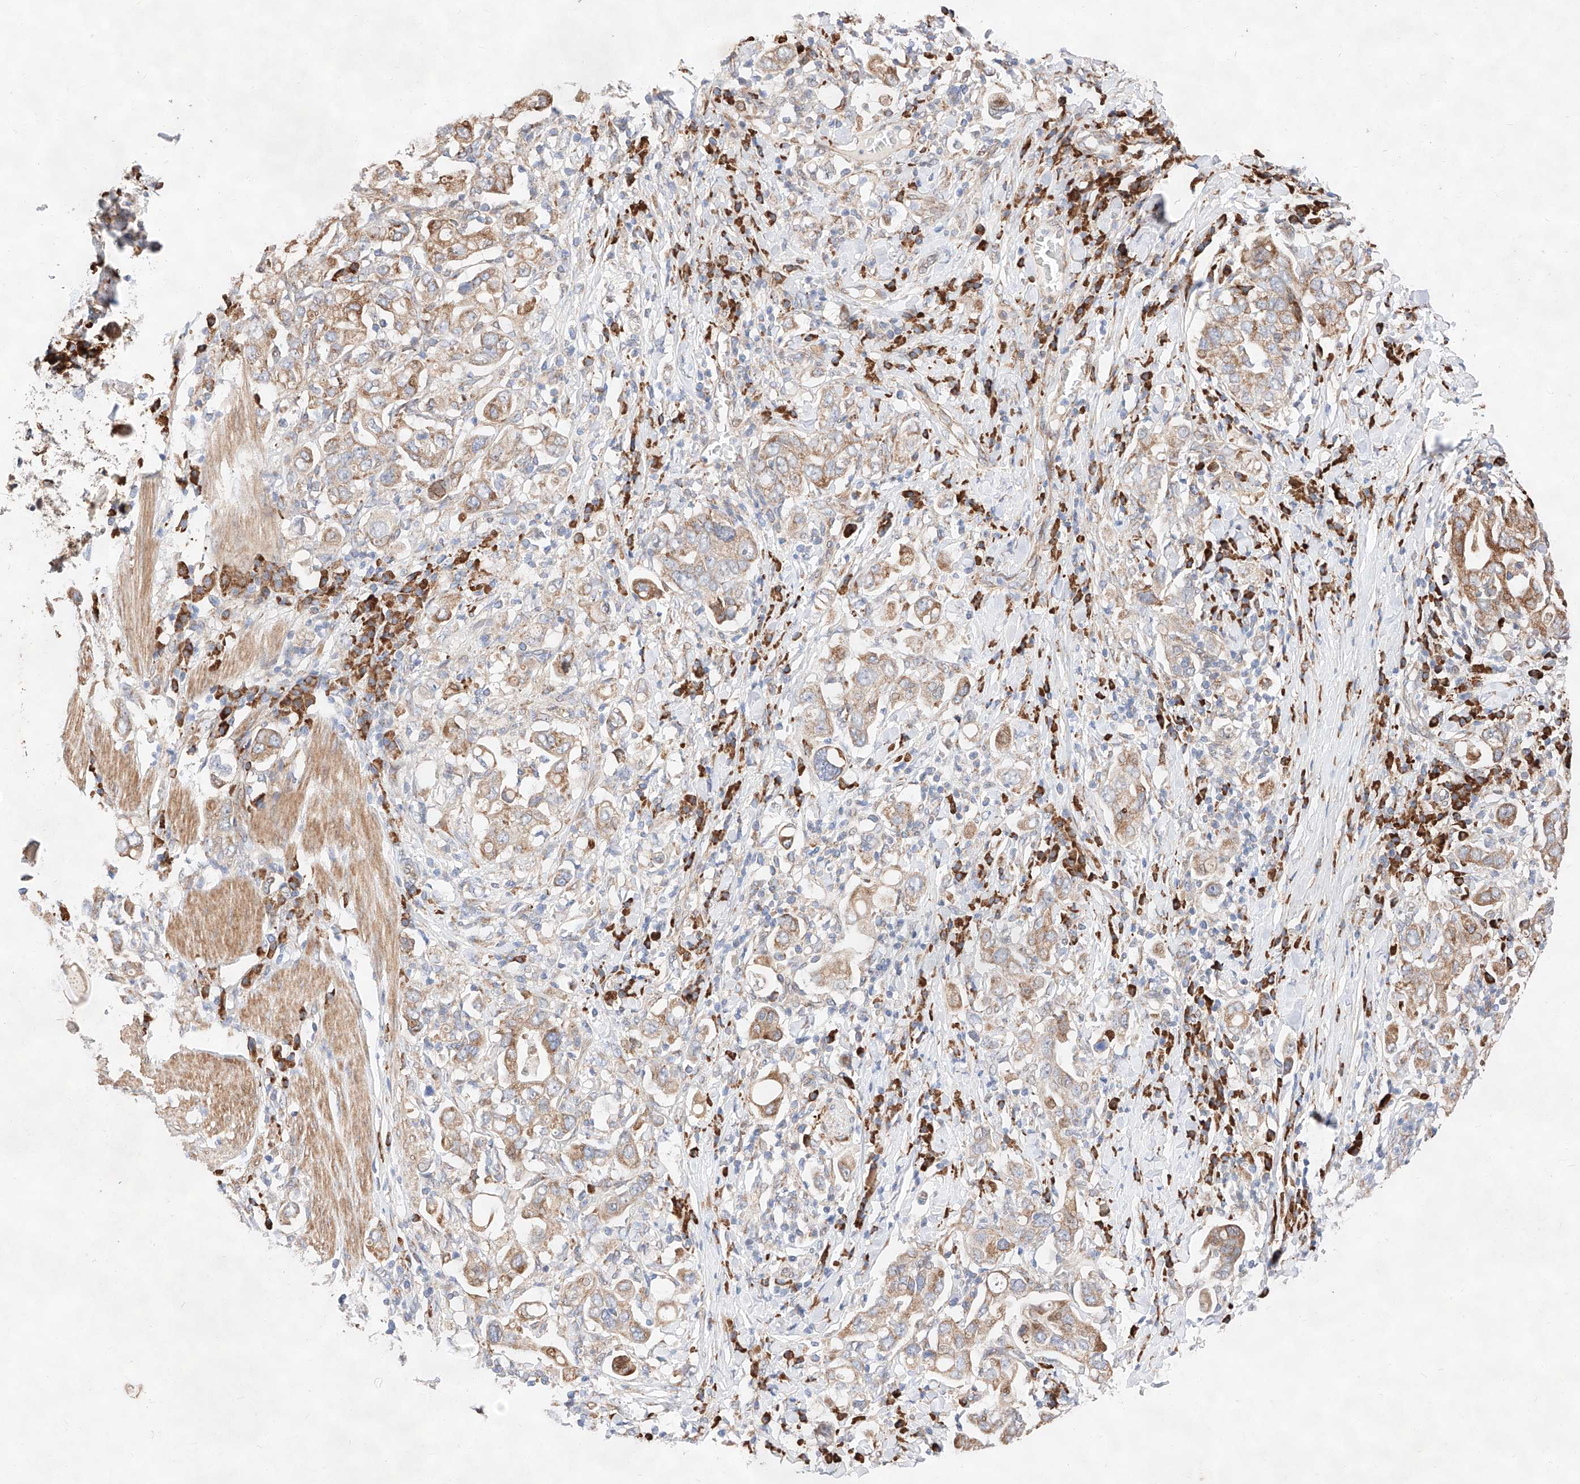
{"staining": {"intensity": "moderate", "quantity": ">75%", "location": "cytoplasmic/membranous"}, "tissue": "stomach cancer", "cell_type": "Tumor cells", "image_type": "cancer", "snomed": [{"axis": "morphology", "description": "Adenocarcinoma, NOS"}, {"axis": "topography", "description": "Stomach, upper"}], "caption": "Immunohistochemical staining of stomach adenocarcinoma demonstrates medium levels of moderate cytoplasmic/membranous staining in about >75% of tumor cells.", "gene": "ATP9B", "patient": {"sex": "male", "age": 62}}